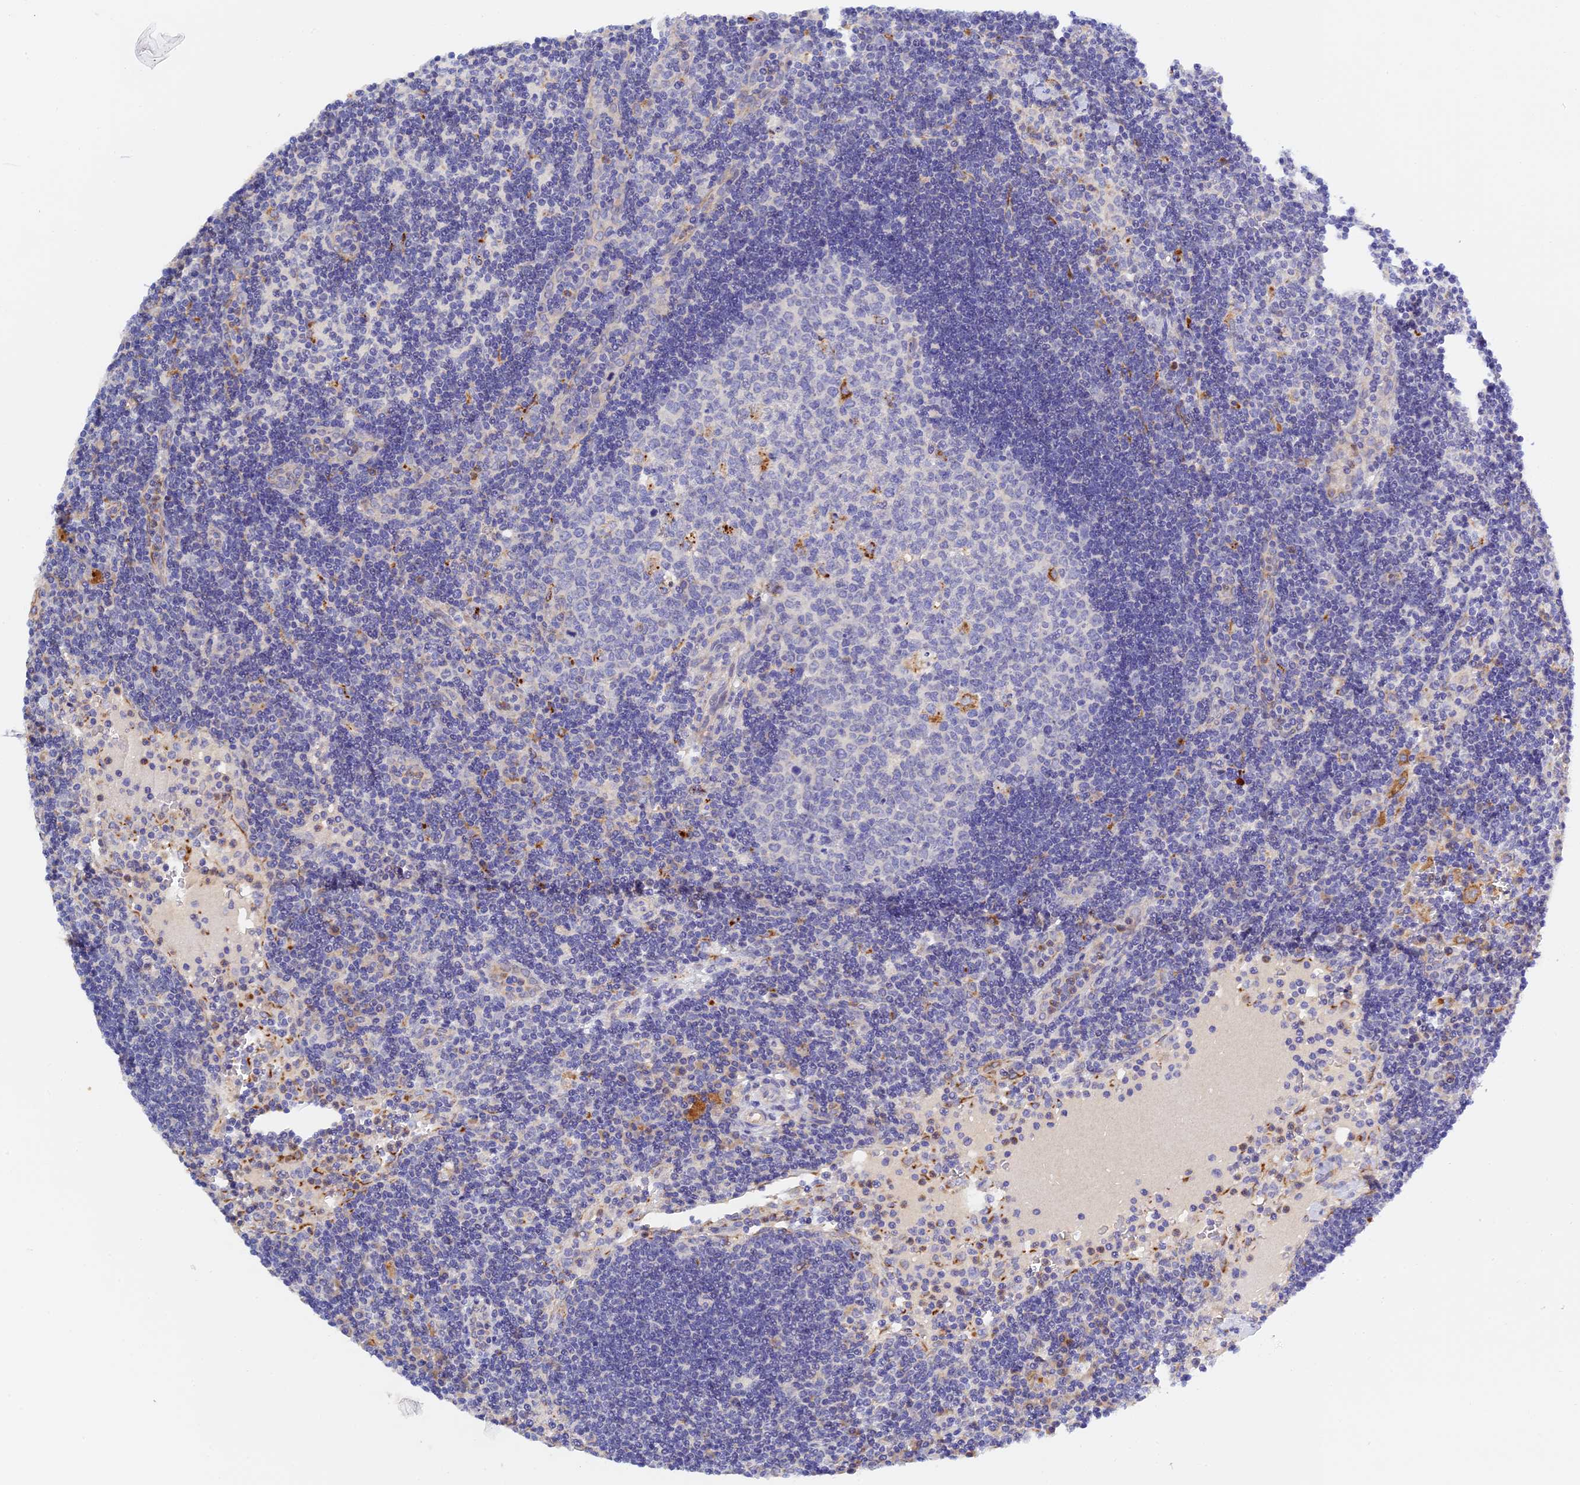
{"staining": {"intensity": "moderate", "quantity": "<25%", "location": "cytoplasmic/membranous"}, "tissue": "lymph node", "cell_type": "Germinal center cells", "image_type": "normal", "snomed": [{"axis": "morphology", "description": "Normal tissue, NOS"}, {"axis": "topography", "description": "Lymph node"}], "caption": "Protein expression analysis of benign human lymph node reveals moderate cytoplasmic/membranous staining in approximately <25% of germinal center cells.", "gene": "RPGRIP1L", "patient": {"sex": "female", "age": 32}}